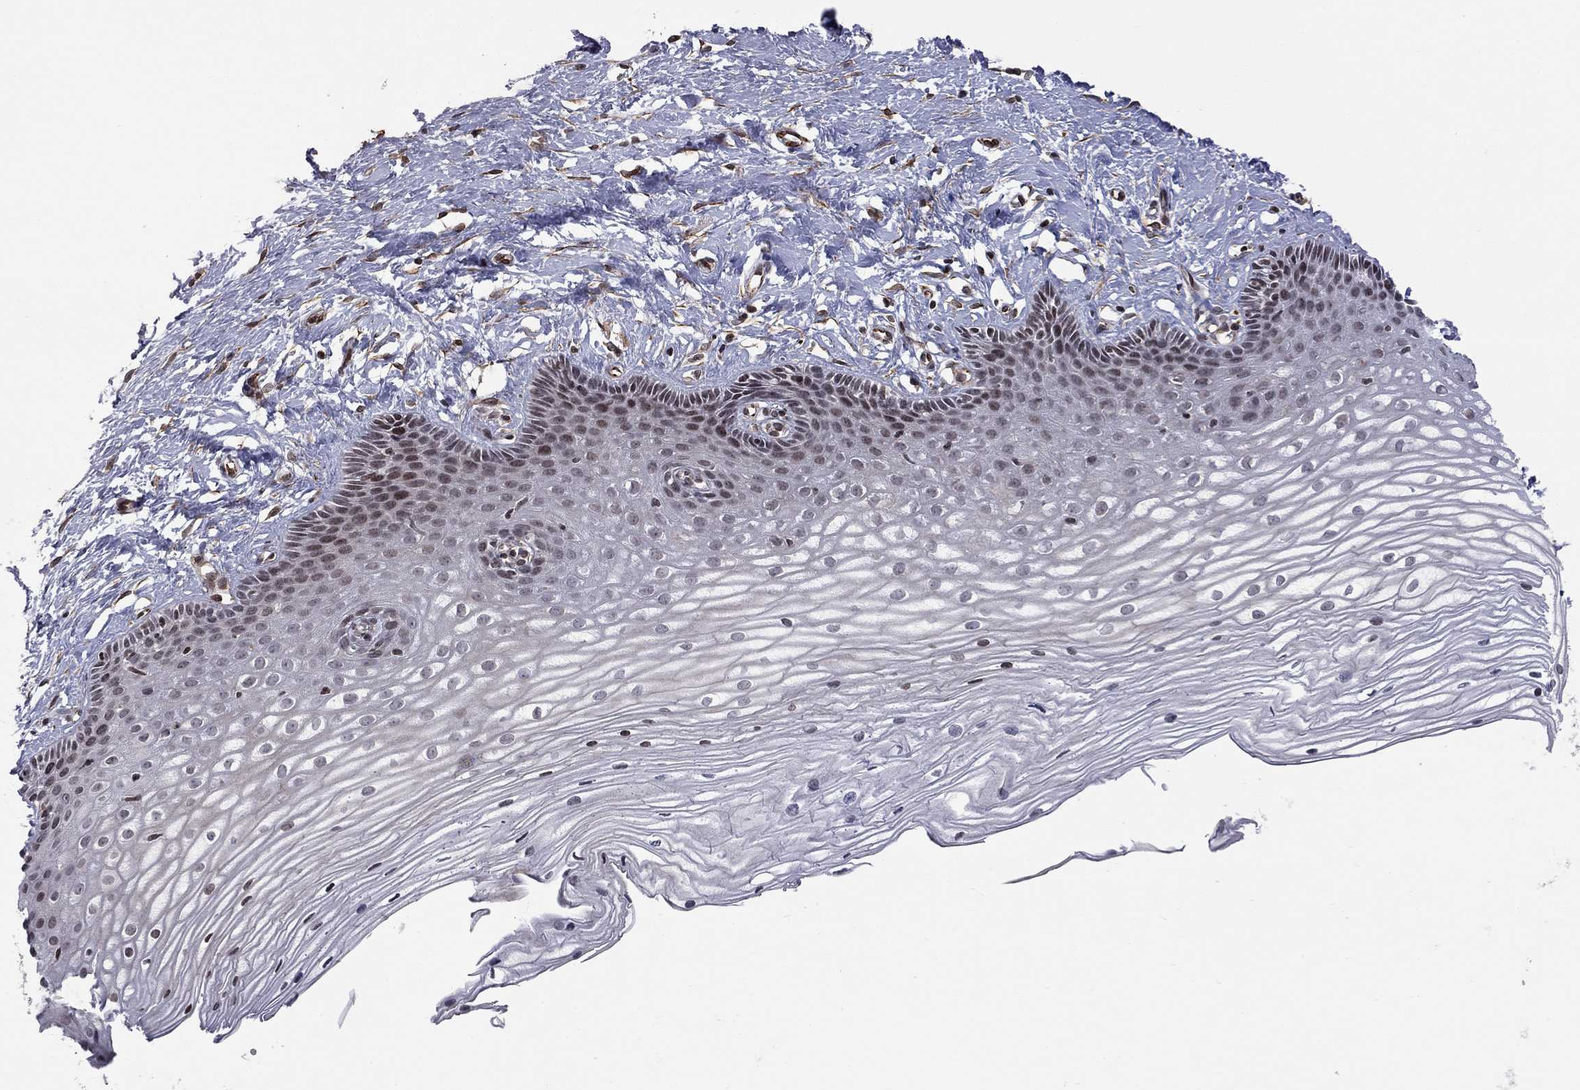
{"staining": {"intensity": "weak", "quantity": "<25%", "location": "cytoplasmic/membranous"}, "tissue": "cervix", "cell_type": "Glandular cells", "image_type": "normal", "snomed": [{"axis": "morphology", "description": "Normal tissue, NOS"}, {"axis": "topography", "description": "Cervix"}], "caption": "This is an IHC image of benign cervix. There is no staining in glandular cells.", "gene": "MTNR1B", "patient": {"sex": "female", "age": 40}}